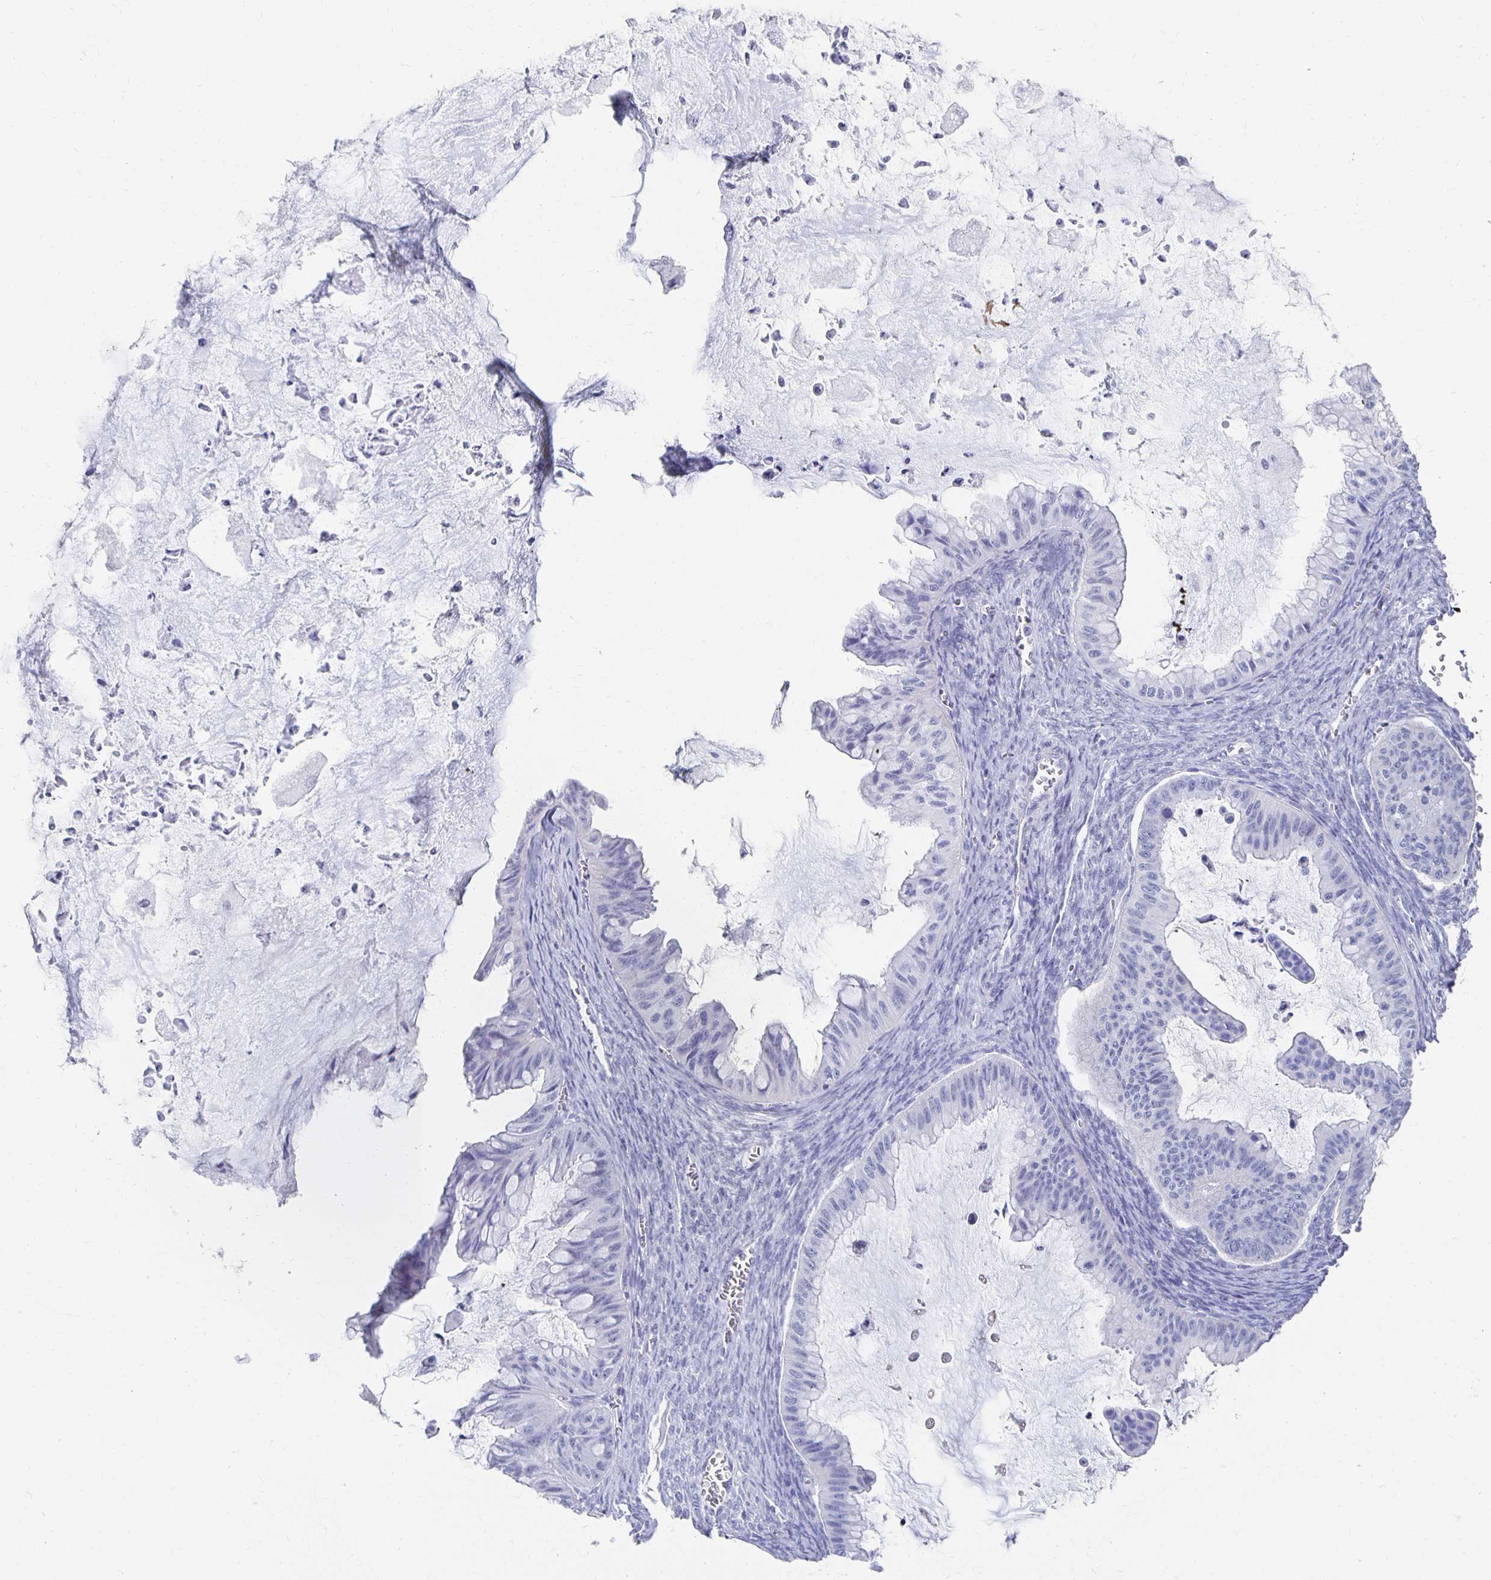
{"staining": {"intensity": "negative", "quantity": "none", "location": "none"}, "tissue": "ovarian cancer", "cell_type": "Tumor cells", "image_type": "cancer", "snomed": [{"axis": "morphology", "description": "Cystadenocarcinoma, mucinous, NOS"}, {"axis": "topography", "description": "Ovary"}], "caption": "Tumor cells are negative for protein expression in human ovarian mucinous cystadenocarcinoma.", "gene": "PRDM7", "patient": {"sex": "female", "age": 72}}